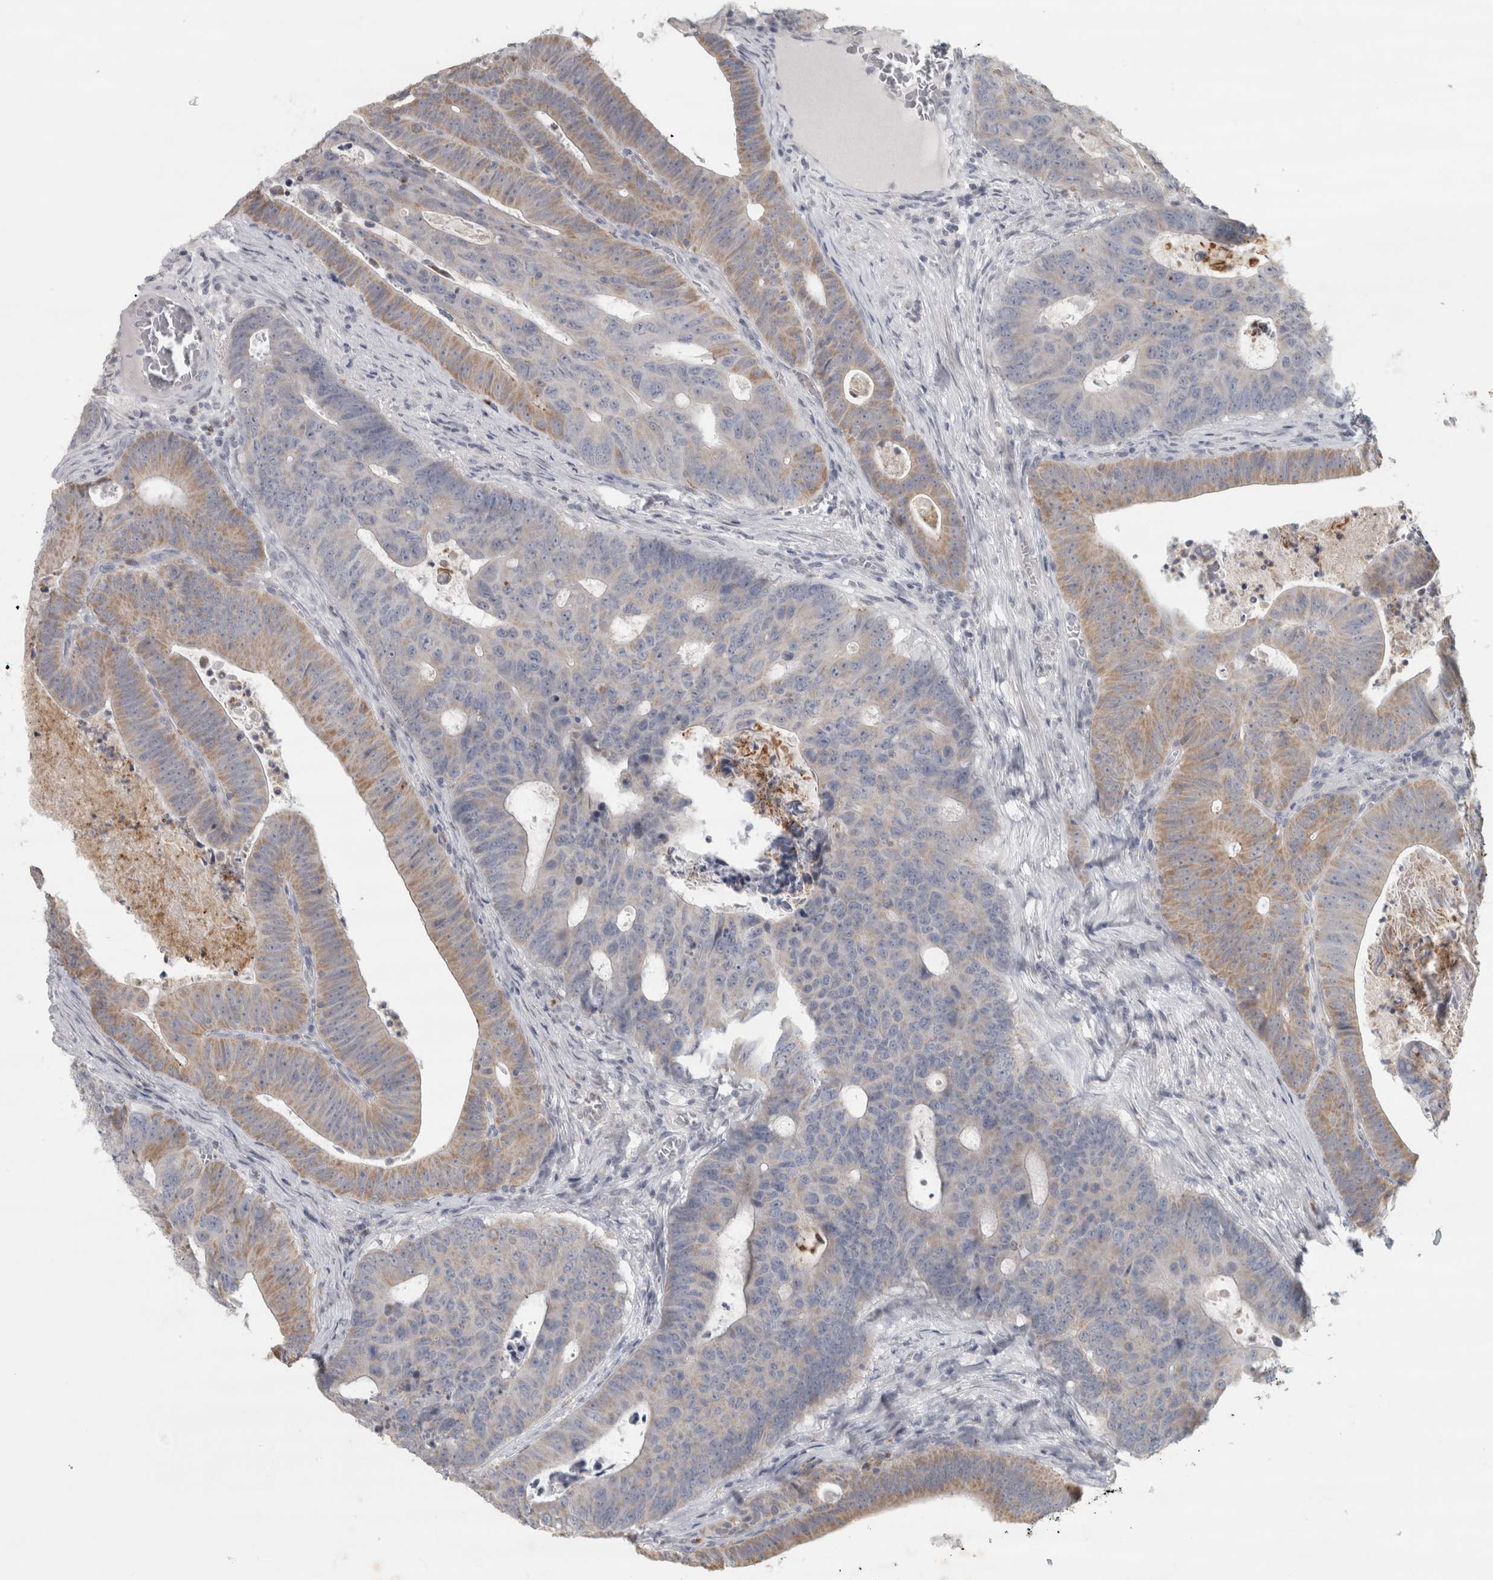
{"staining": {"intensity": "weak", "quantity": "25%-75%", "location": "cytoplasmic/membranous"}, "tissue": "colorectal cancer", "cell_type": "Tumor cells", "image_type": "cancer", "snomed": [{"axis": "morphology", "description": "Adenocarcinoma, NOS"}, {"axis": "topography", "description": "Colon"}], "caption": "An image showing weak cytoplasmic/membranous expression in approximately 25%-75% of tumor cells in adenocarcinoma (colorectal), as visualized by brown immunohistochemical staining.", "gene": "PTPRN2", "patient": {"sex": "male", "age": 87}}